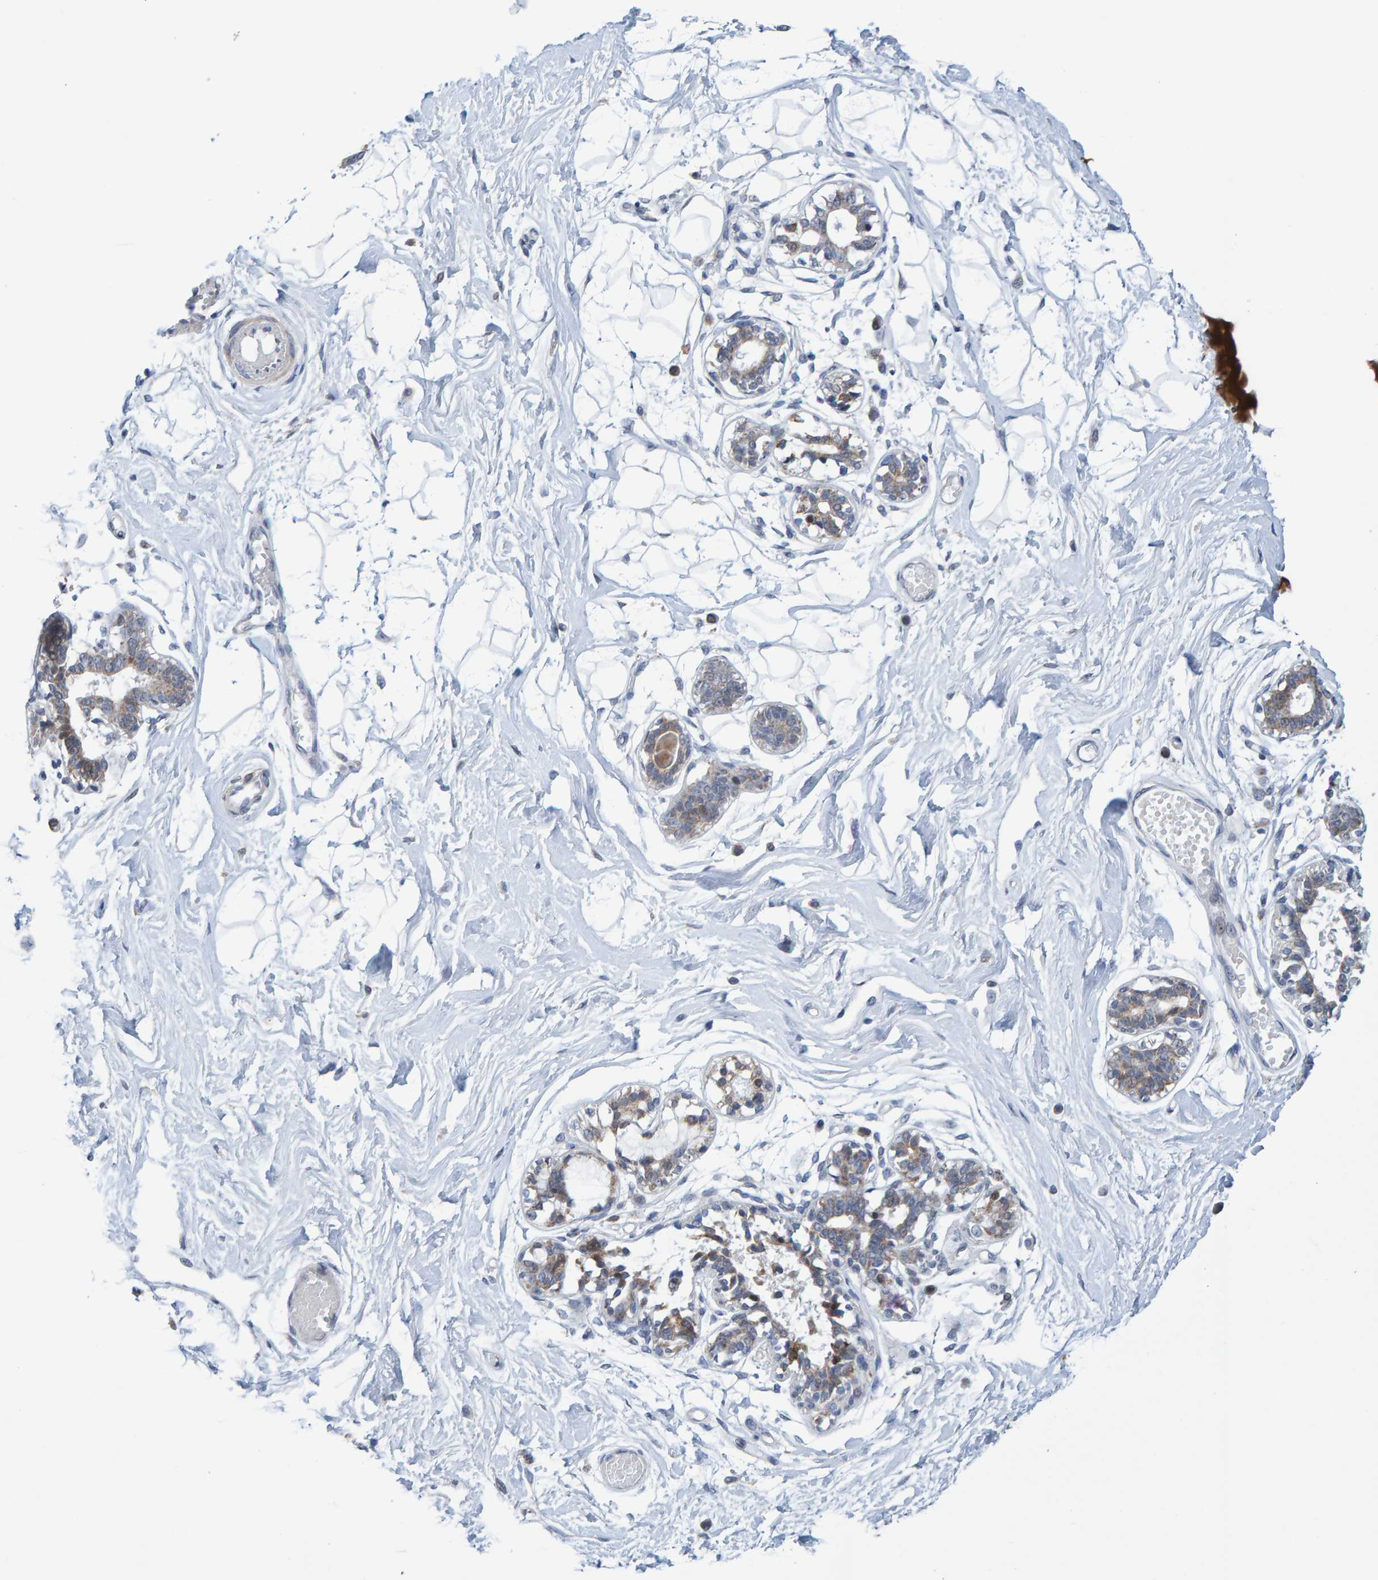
{"staining": {"intensity": "negative", "quantity": "none", "location": "none"}, "tissue": "breast", "cell_type": "Adipocytes", "image_type": "normal", "snomed": [{"axis": "morphology", "description": "Normal tissue, NOS"}, {"axis": "topography", "description": "Breast"}], "caption": "Image shows no protein positivity in adipocytes of benign breast.", "gene": "USP43", "patient": {"sex": "female", "age": 45}}